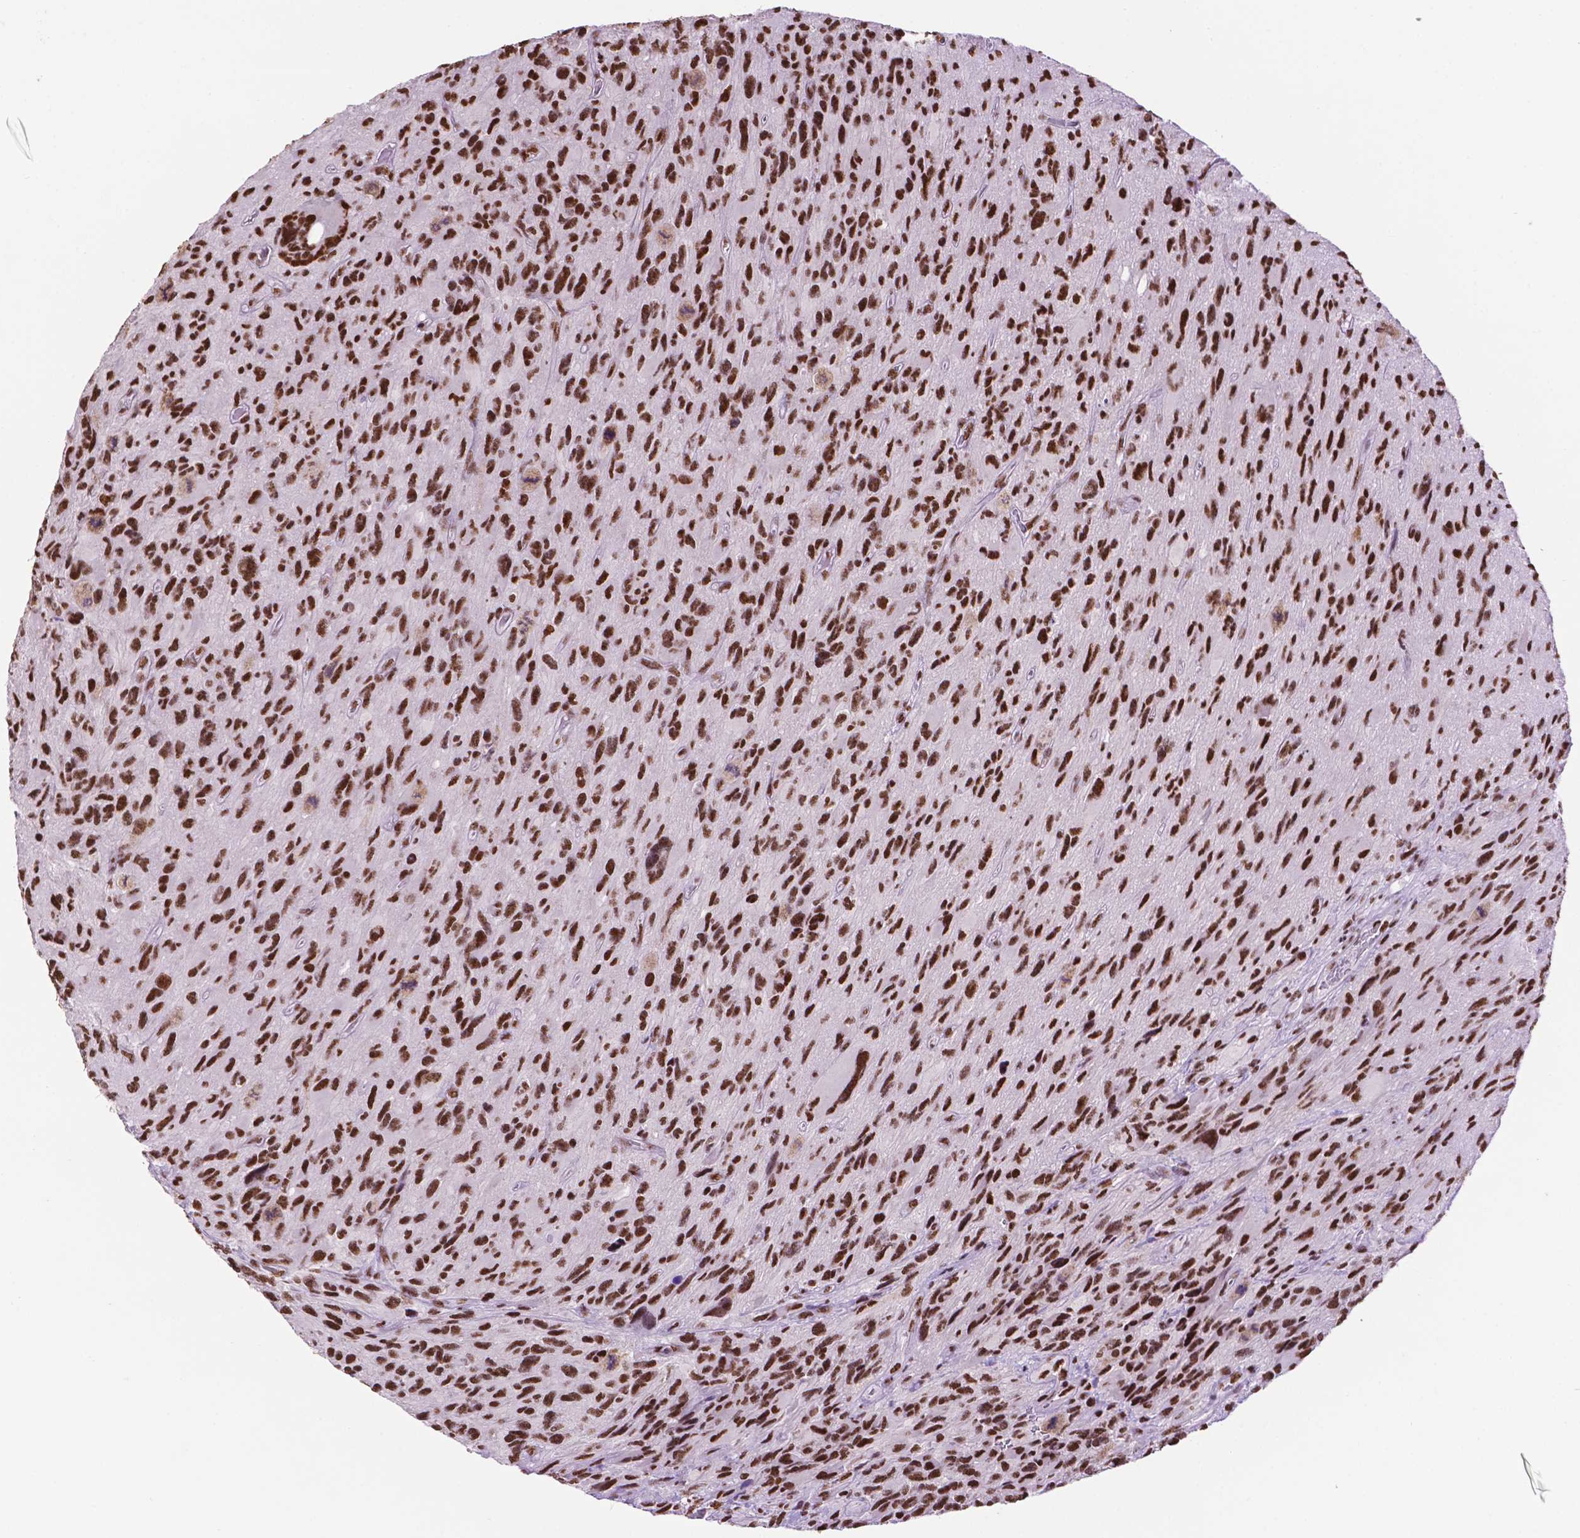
{"staining": {"intensity": "strong", "quantity": ">75%", "location": "nuclear"}, "tissue": "glioma", "cell_type": "Tumor cells", "image_type": "cancer", "snomed": [{"axis": "morphology", "description": "Glioma, malignant, NOS"}, {"axis": "morphology", "description": "Glioma, malignant, High grade"}, {"axis": "topography", "description": "Brain"}], "caption": "Immunohistochemistry (IHC) histopathology image of human glioma stained for a protein (brown), which shows high levels of strong nuclear staining in about >75% of tumor cells.", "gene": "CCAR2", "patient": {"sex": "female", "age": 71}}